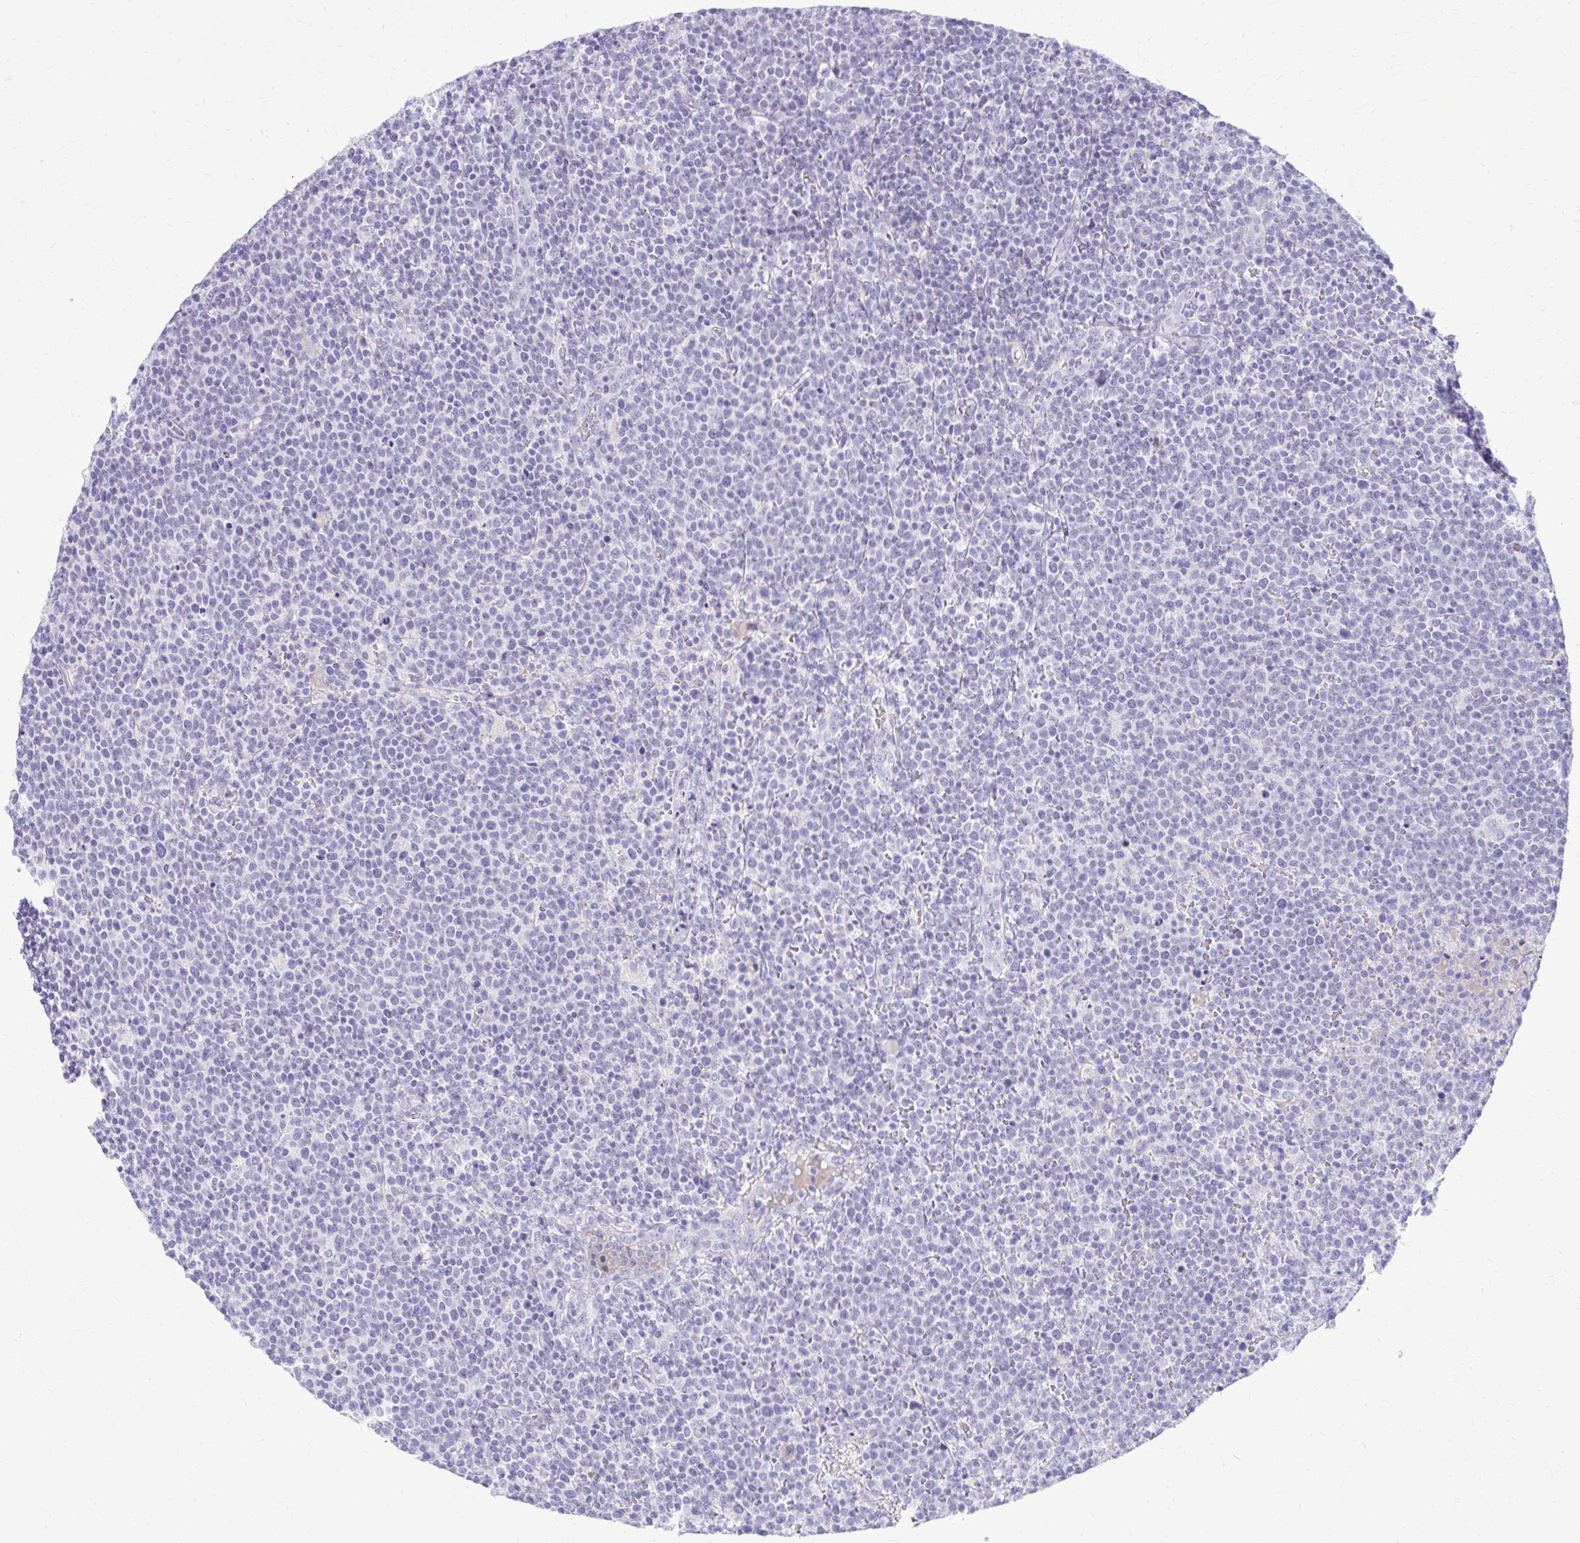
{"staining": {"intensity": "negative", "quantity": "none", "location": "none"}, "tissue": "lymphoma", "cell_type": "Tumor cells", "image_type": "cancer", "snomed": [{"axis": "morphology", "description": "Malignant lymphoma, non-Hodgkin's type, High grade"}, {"axis": "topography", "description": "Lymph node"}], "caption": "Immunohistochemical staining of lymphoma reveals no significant expression in tumor cells.", "gene": "BCL6B", "patient": {"sex": "male", "age": 61}}